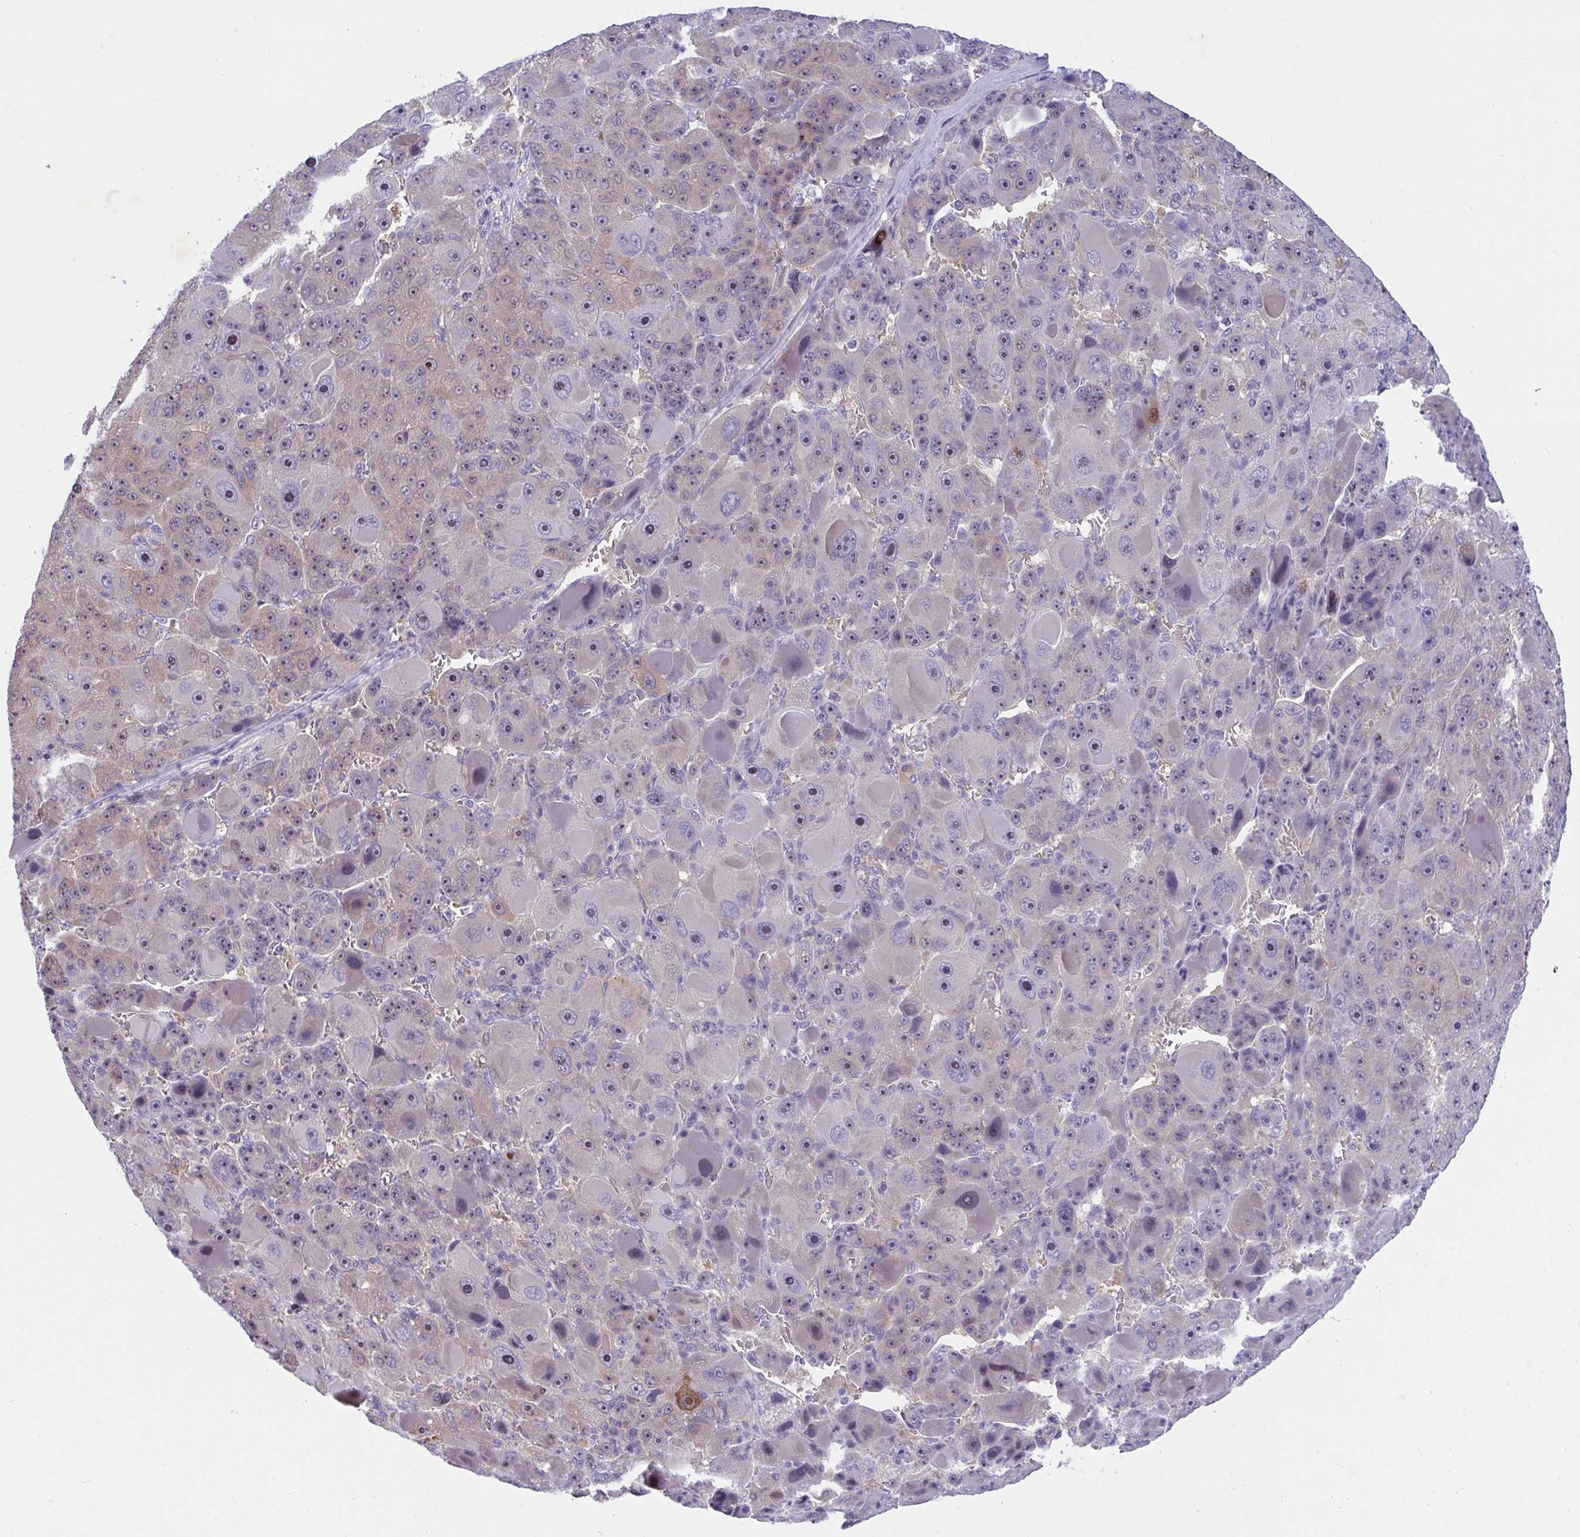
{"staining": {"intensity": "moderate", "quantity": "25%-75%", "location": "nuclear"}, "tissue": "liver cancer", "cell_type": "Tumor cells", "image_type": "cancer", "snomed": [{"axis": "morphology", "description": "Carcinoma, Hepatocellular, NOS"}, {"axis": "topography", "description": "Liver"}], "caption": "Immunohistochemistry (IHC) (DAB (3,3'-diaminobenzidine)) staining of liver cancer displays moderate nuclear protein staining in approximately 25%-75% of tumor cells.", "gene": "CENPQ", "patient": {"sex": "male", "age": 76}}